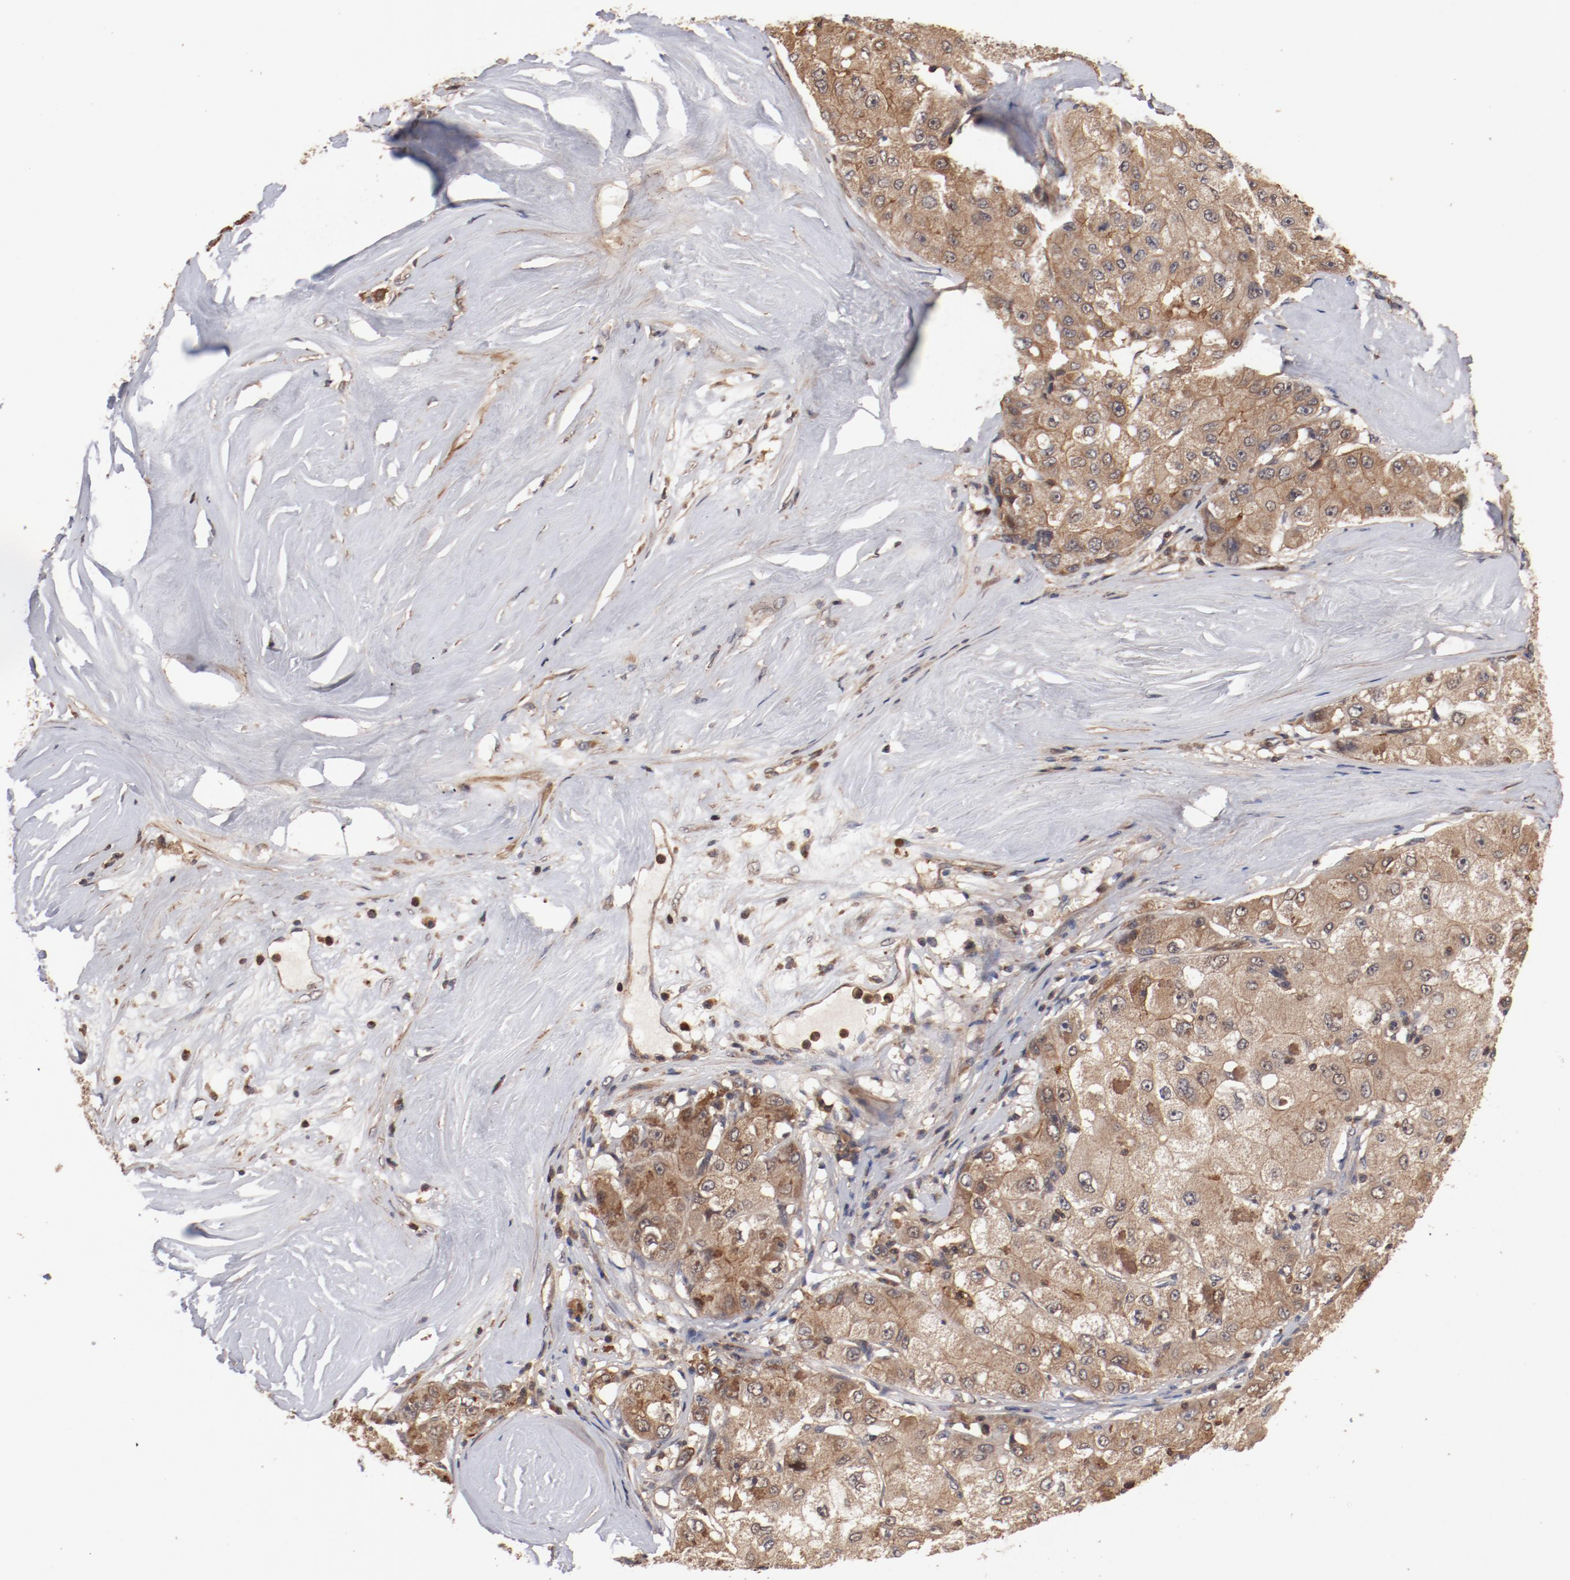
{"staining": {"intensity": "moderate", "quantity": ">75%", "location": "cytoplasmic/membranous"}, "tissue": "liver cancer", "cell_type": "Tumor cells", "image_type": "cancer", "snomed": [{"axis": "morphology", "description": "Carcinoma, Hepatocellular, NOS"}, {"axis": "topography", "description": "Liver"}], "caption": "This is a photomicrograph of immunohistochemistry (IHC) staining of liver cancer (hepatocellular carcinoma), which shows moderate expression in the cytoplasmic/membranous of tumor cells.", "gene": "GUF1", "patient": {"sex": "male", "age": 80}}